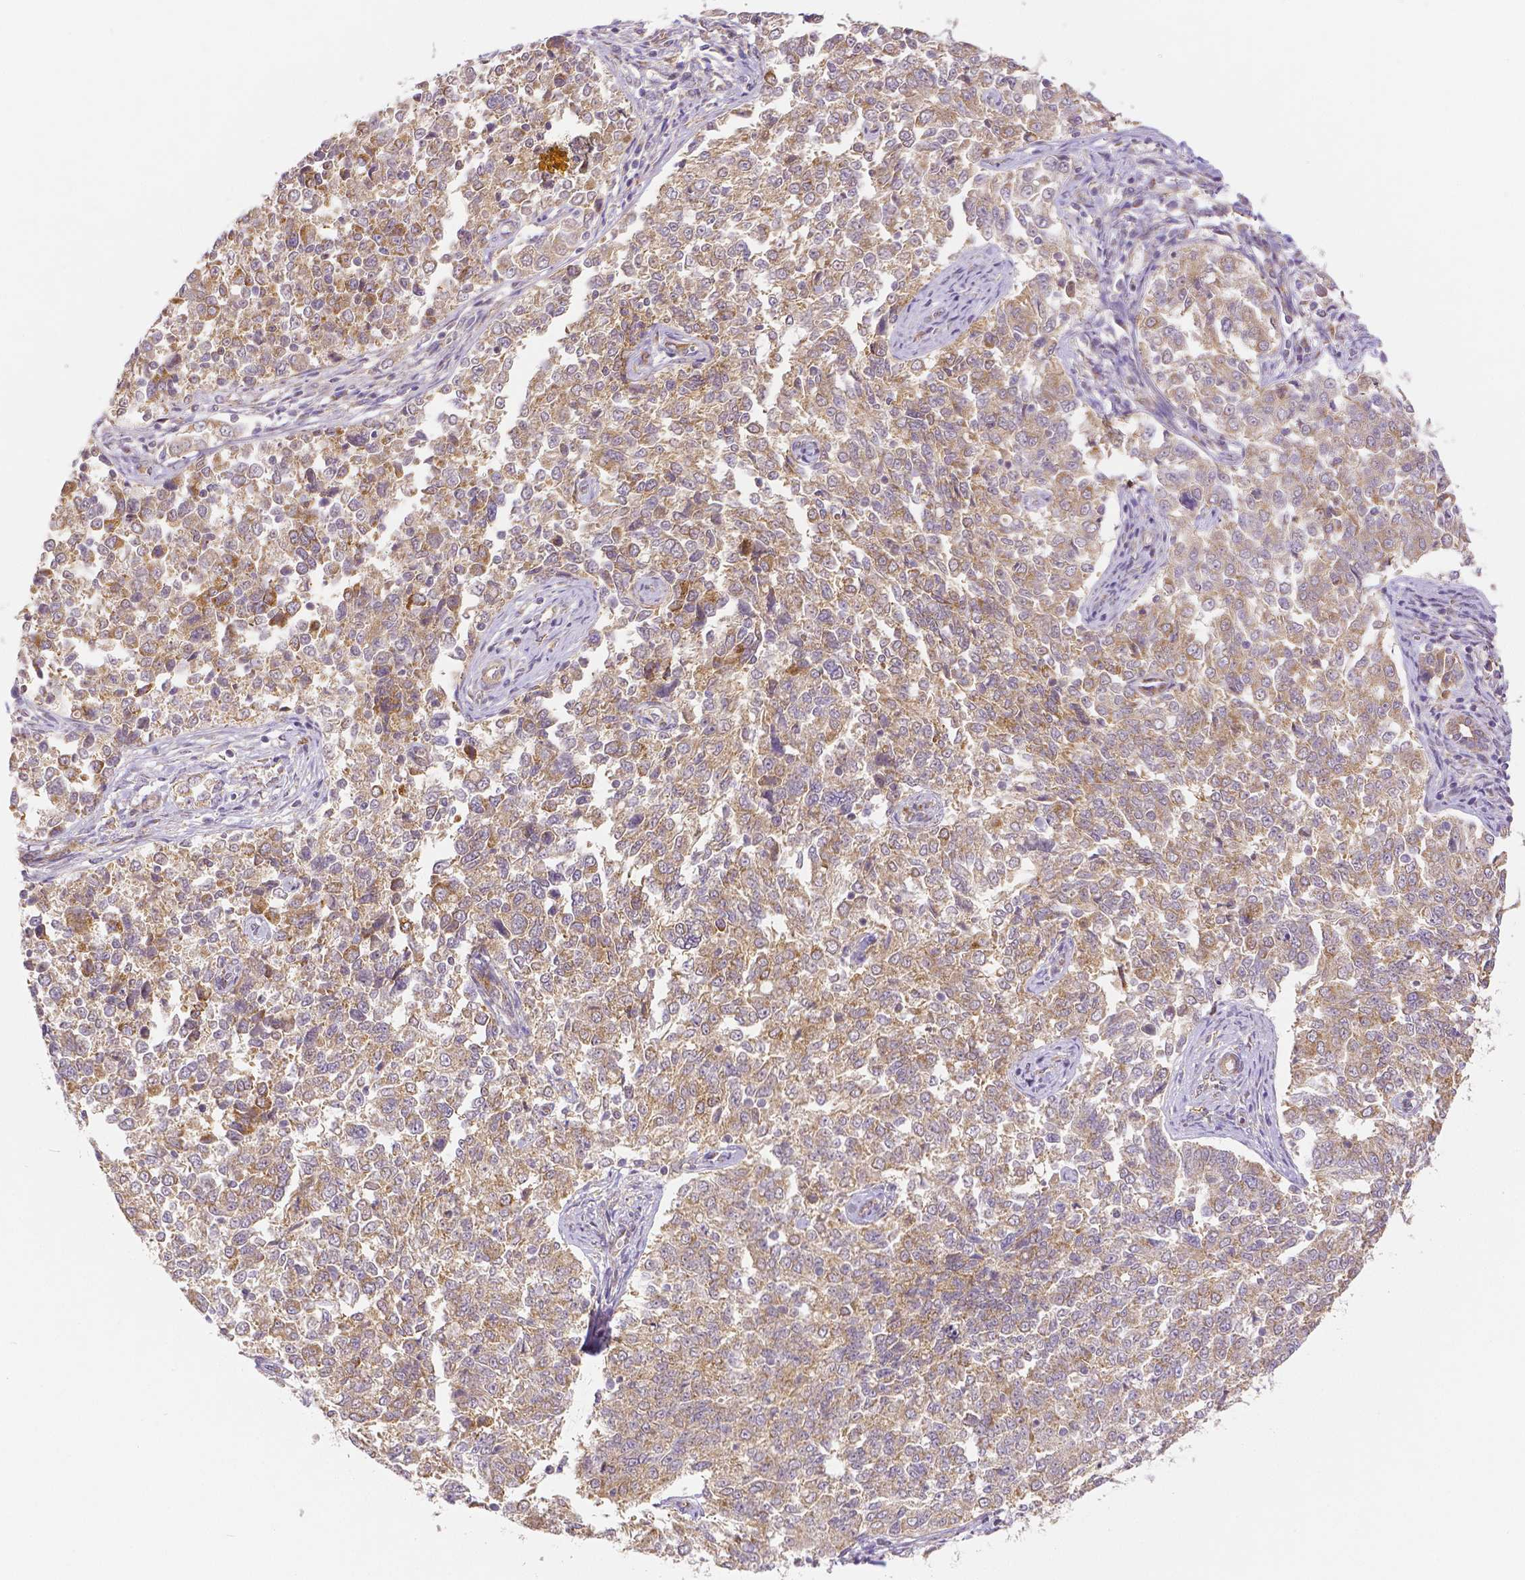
{"staining": {"intensity": "moderate", "quantity": "25%-75%", "location": "cytoplasmic/membranous"}, "tissue": "endometrial cancer", "cell_type": "Tumor cells", "image_type": "cancer", "snomed": [{"axis": "morphology", "description": "Adenocarcinoma, NOS"}, {"axis": "topography", "description": "Endometrium"}], "caption": "The photomicrograph reveals a brown stain indicating the presence of a protein in the cytoplasmic/membranous of tumor cells in endometrial cancer (adenocarcinoma).", "gene": "RHOT1", "patient": {"sex": "female", "age": 43}}